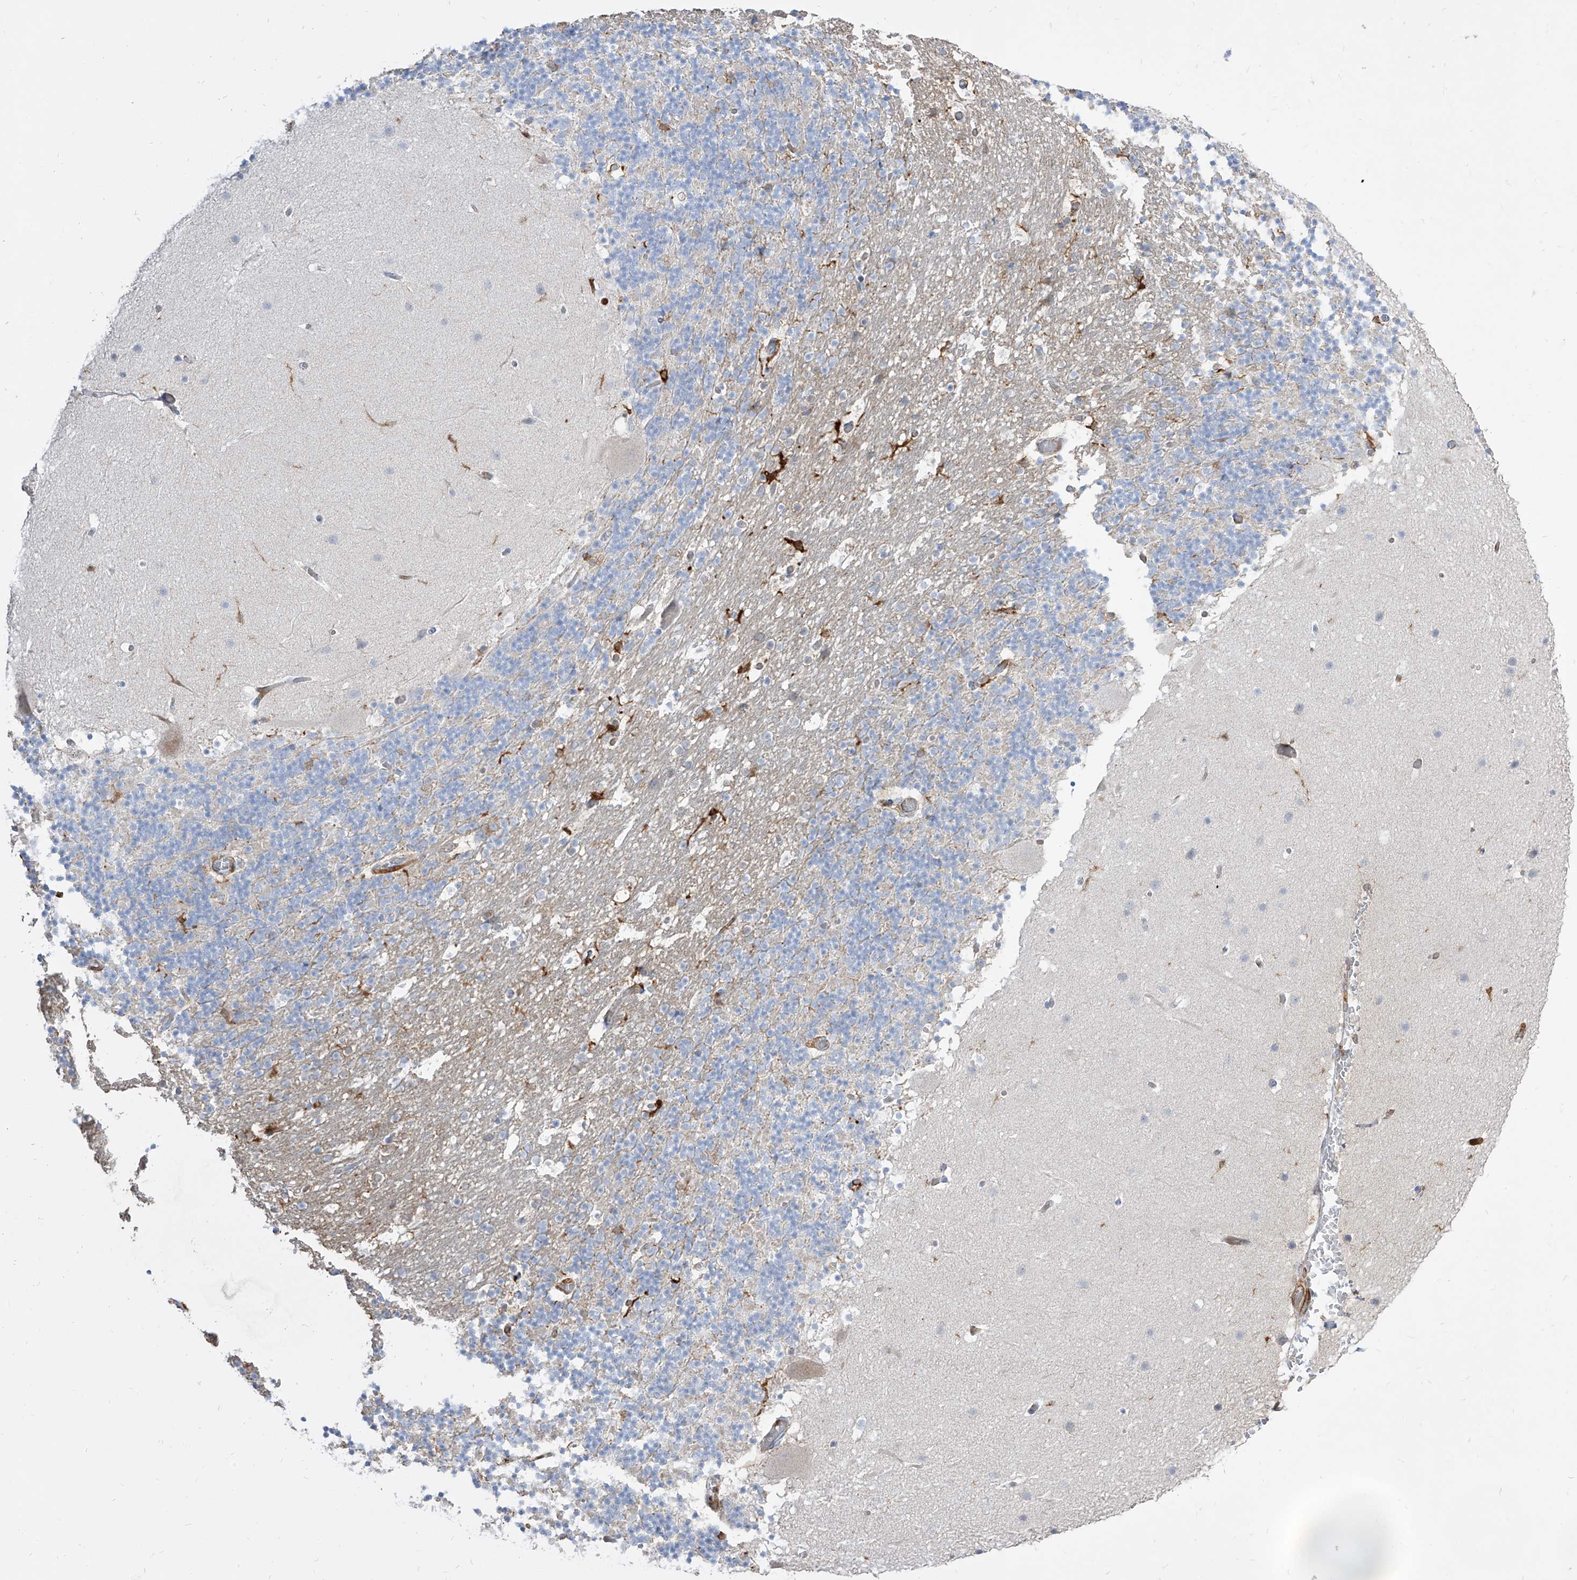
{"staining": {"intensity": "negative", "quantity": "none", "location": "none"}, "tissue": "cerebellum", "cell_type": "Cells in granular layer", "image_type": "normal", "snomed": [{"axis": "morphology", "description": "Normal tissue, NOS"}, {"axis": "topography", "description": "Cerebellum"}], "caption": "DAB (3,3'-diaminobenzidine) immunohistochemical staining of benign cerebellum demonstrates no significant expression in cells in granular layer.", "gene": "KYNU", "patient": {"sex": "male", "age": 57}}